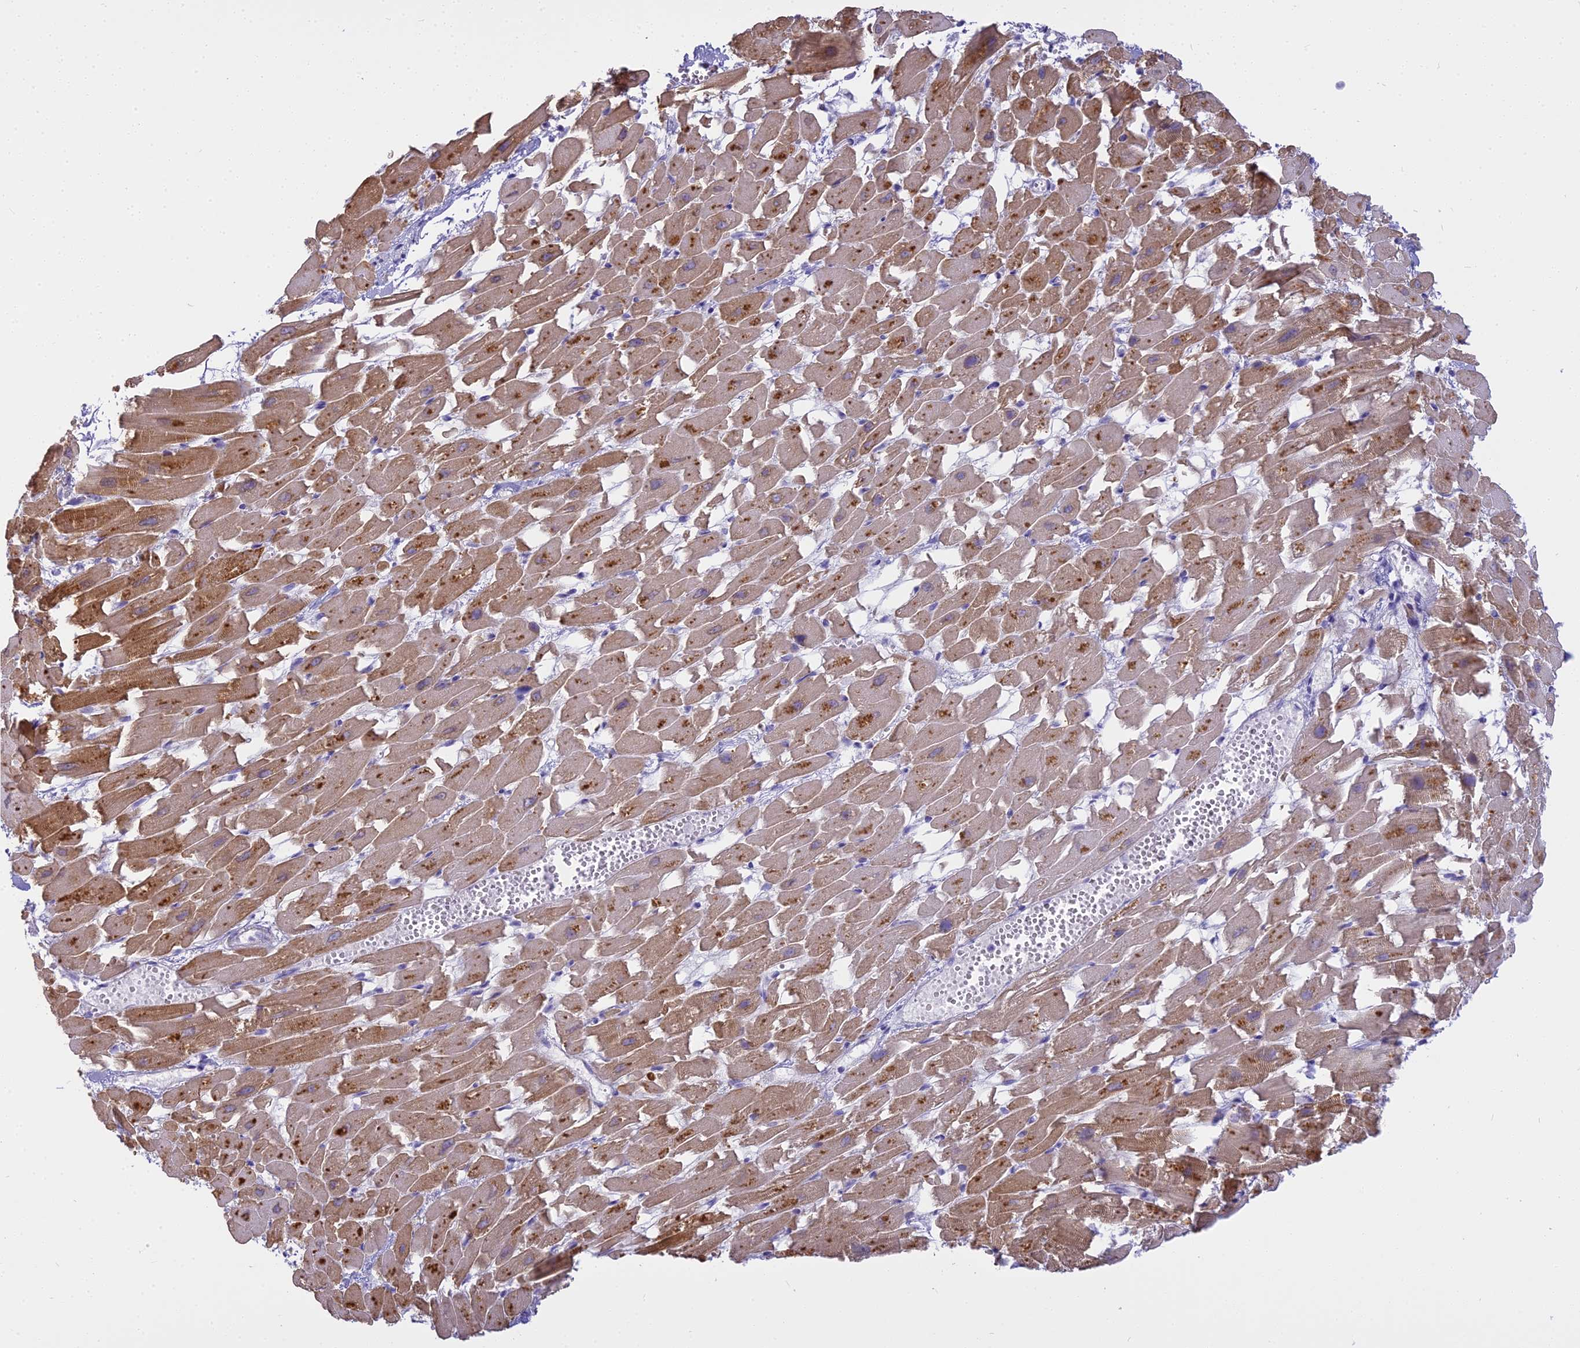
{"staining": {"intensity": "moderate", "quantity": ">75%", "location": "cytoplasmic/membranous"}, "tissue": "heart muscle", "cell_type": "Cardiomyocytes", "image_type": "normal", "snomed": [{"axis": "morphology", "description": "Normal tissue, NOS"}, {"axis": "topography", "description": "Heart"}], "caption": "Human heart muscle stained with a brown dye demonstrates moderate cytoplasmic/membranous positive positivity in about >75% of cardiomyocytes.", "gene": "BLNK", "patient": {"sex": "female", "age": 64}}